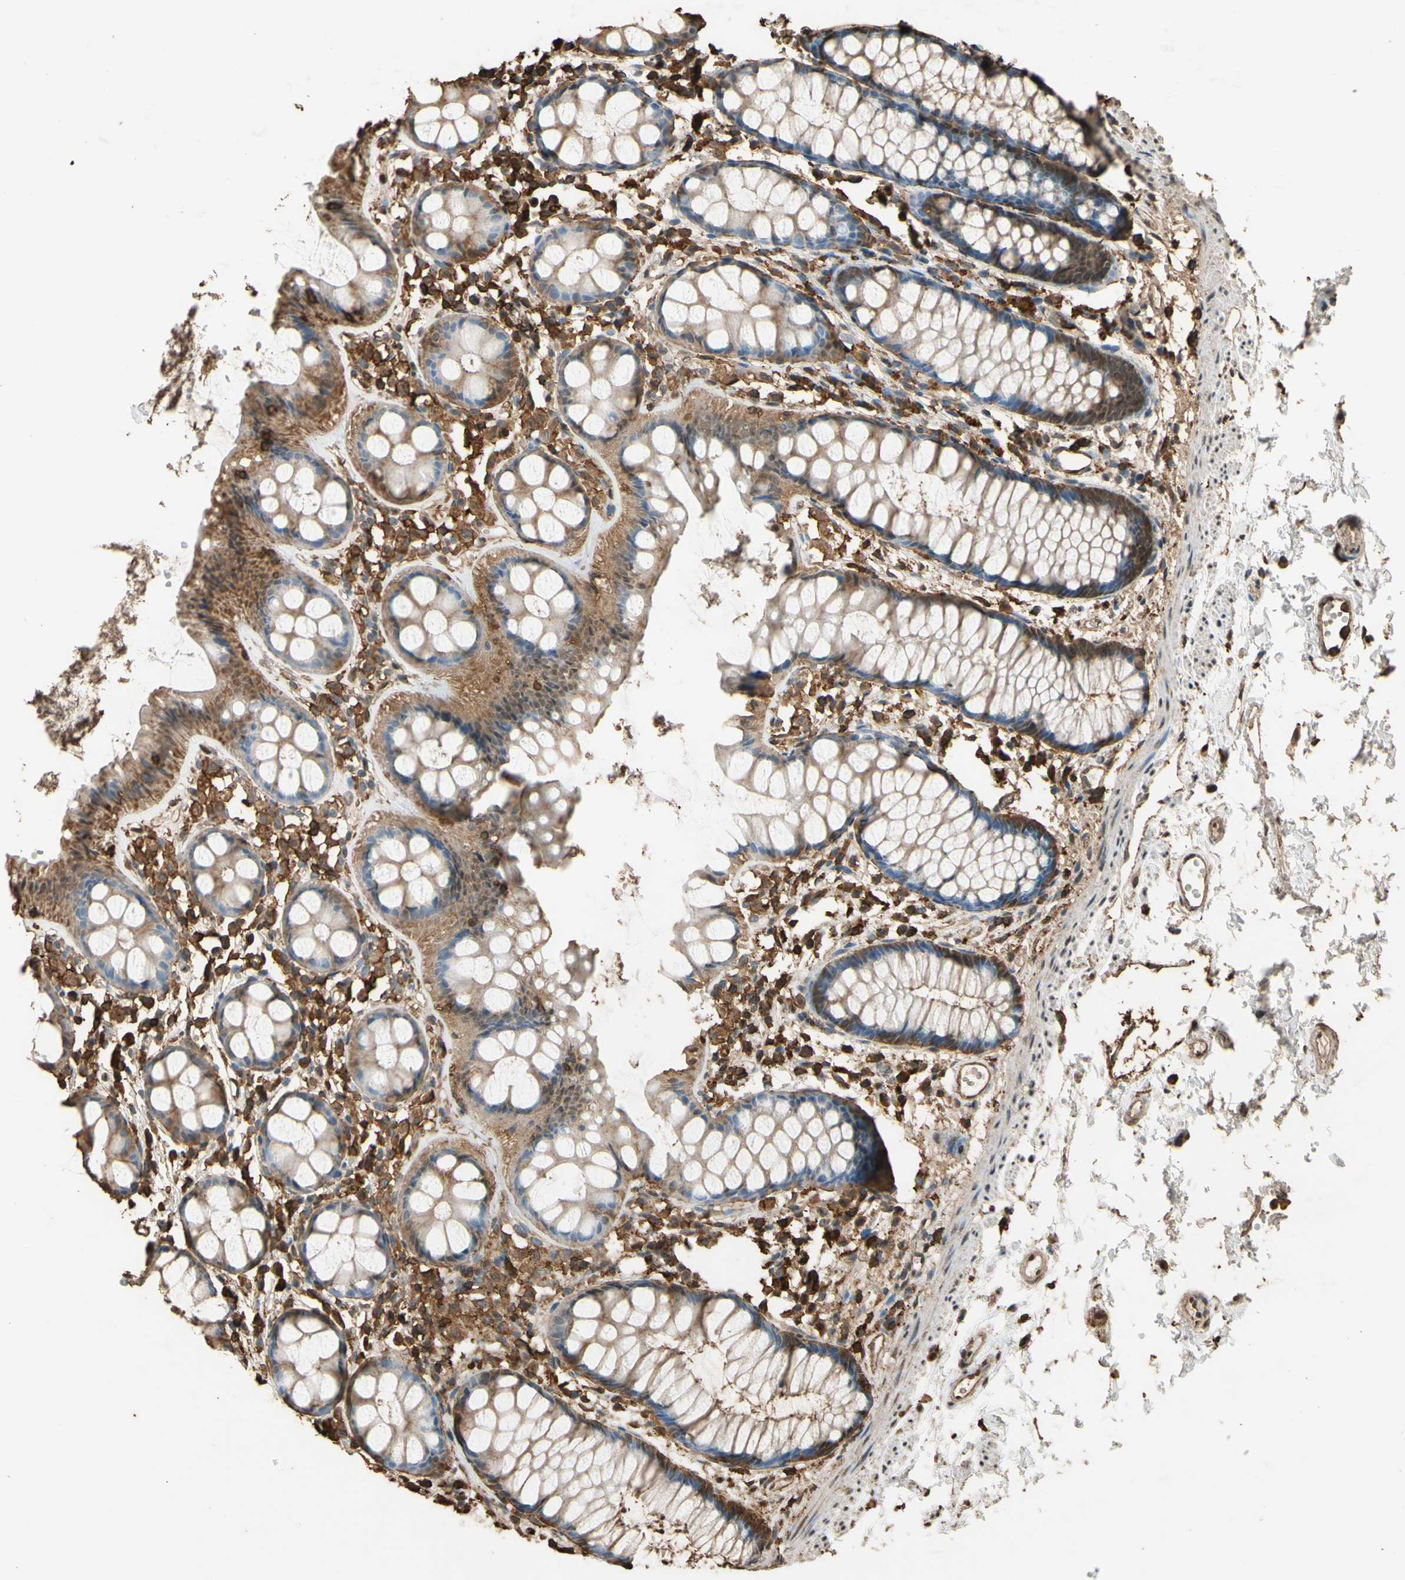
{"staining": {"intensity": "moderate", "quantity": ">75%", "location": "cytoplasmic/membranous"}, "tissue": "rectum", "cell_type": "Glandular cells", "image_type": "normal", "snomed": [{"axis": "morphology", "description": "Normal tissue, NOS"}, {"axis": "topography", "description": "Rectum"}], "caption": "Immunohistochemical staining of normal rectum displays medium levels of moderate cytoplasmic/membranous expression in about >75% of glandular cells.", "gene": "TNFSF13B", "patient": {"sex": "female", "age": 66}}